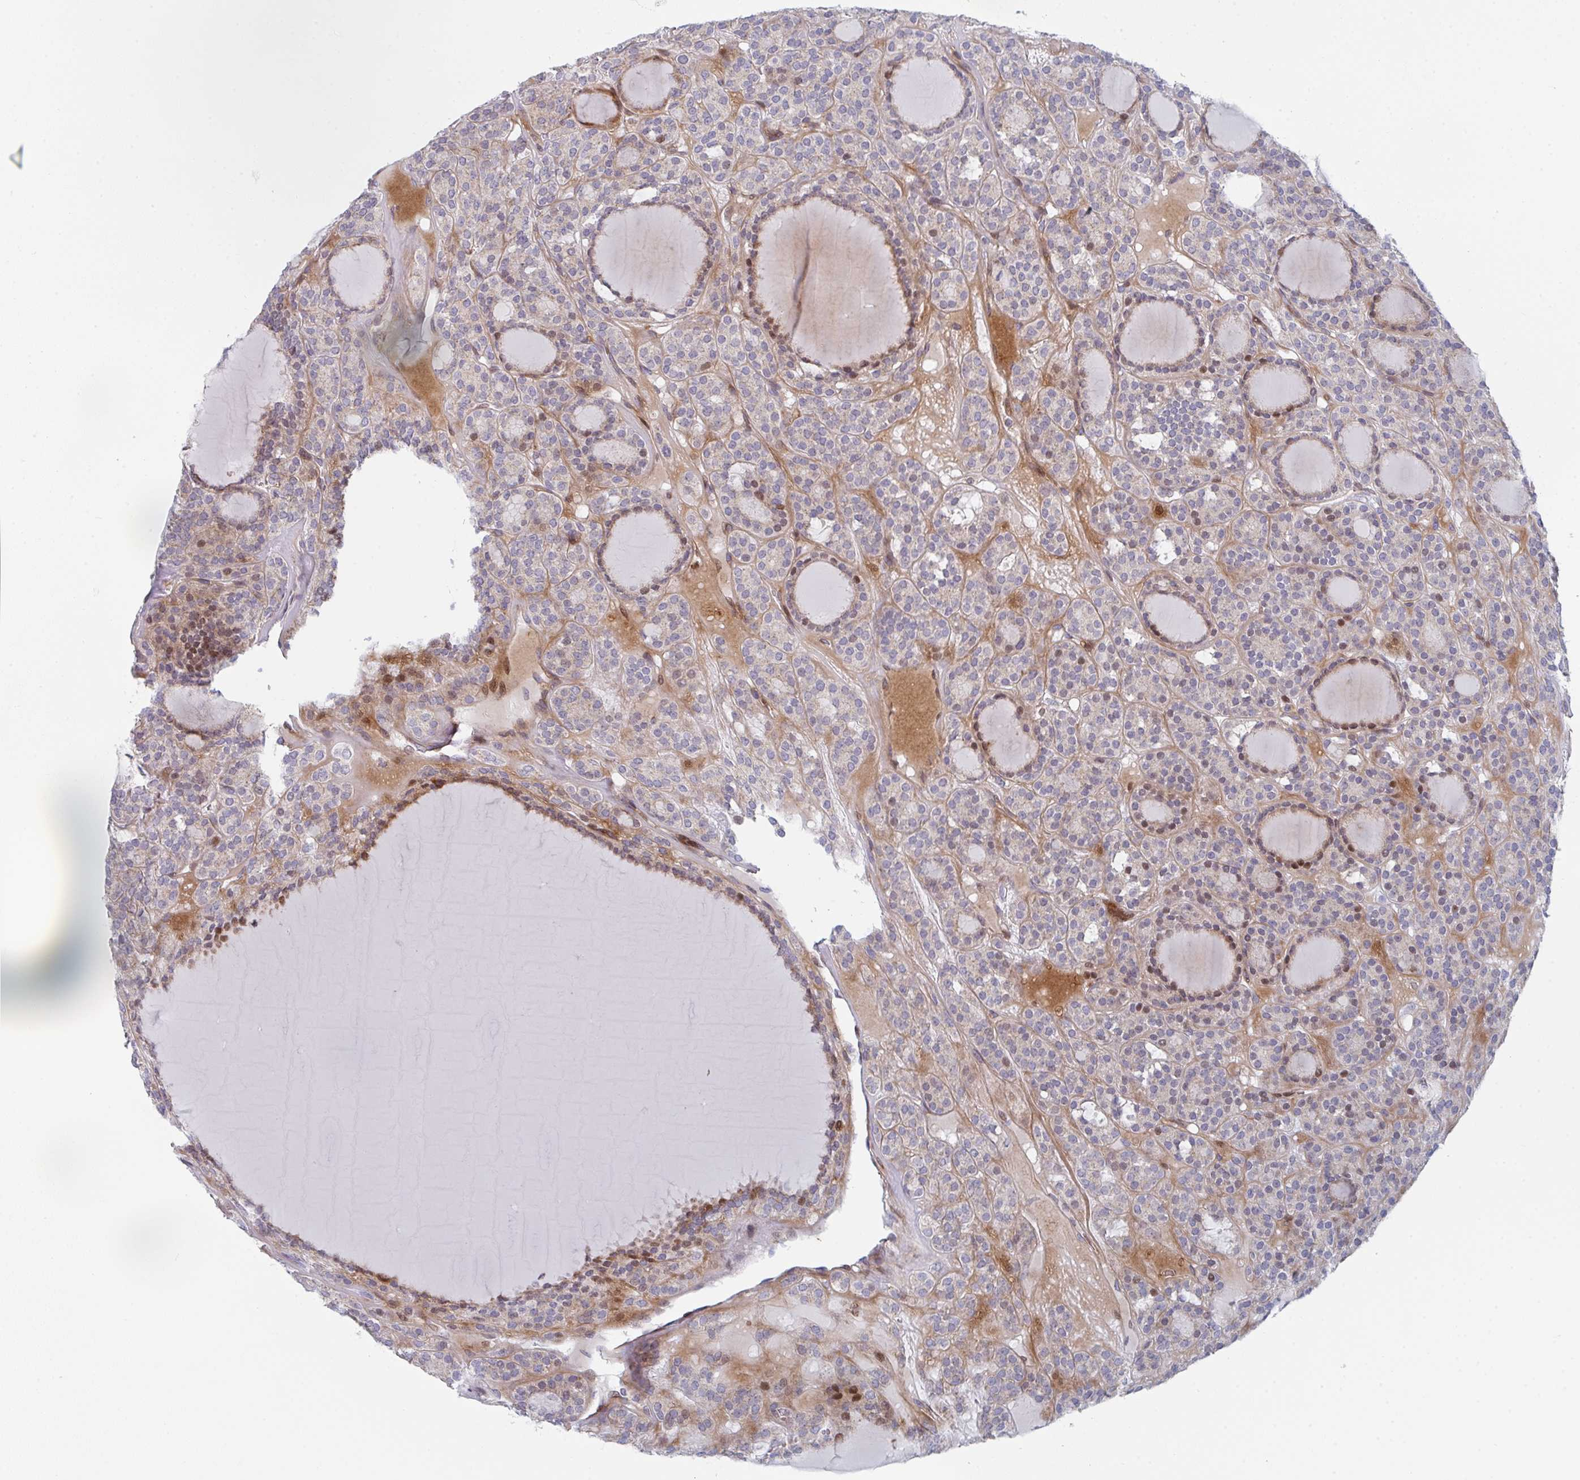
{"staining": {"intensity": "moderate", "quantity": "25%-75%", "location": "cytoplasmic/membranous,nuclear"}, "tissue": "thyroid cancer", "cell_type": "Tumor cells", "image_type": "cancer", "snomed": [{"axis": "morphology", "description": "Follicular adenoma carcinoma, NOS"}, {"axis": "topography", "description": "Thyroid gland"}], "caption": "There is medium levels of moderate cytoplasmic/membranous and nuclear expression in tumor cells of follicular adenoma carcinoma (thyroid), as demonstrated by immunohistochemical staining (brown color).", "gene": "ZNF644", "patient": {"sex": "female", "age": 63}}